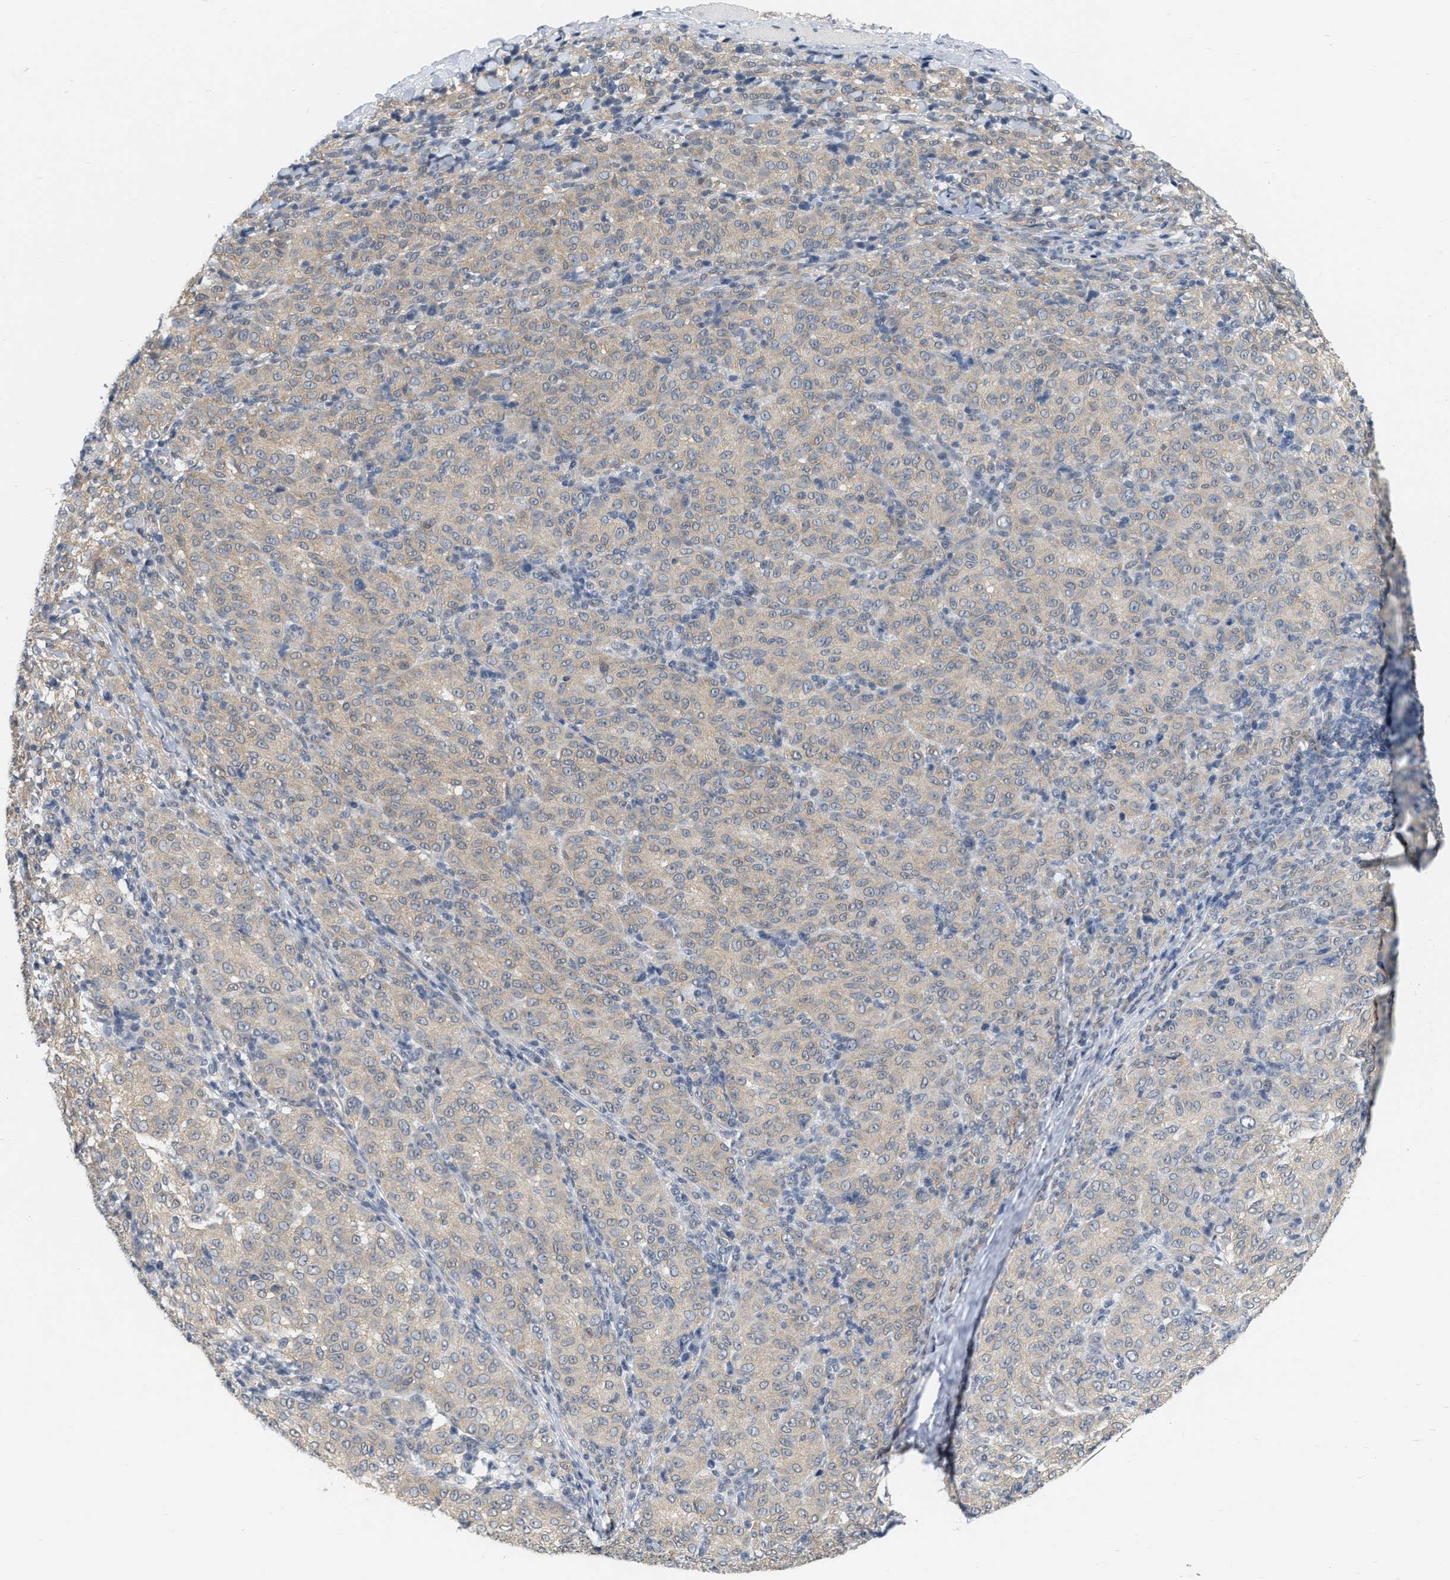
{"staining": {"intensity": "weak", "quantity": ">75%", "location": "cytoplasmic/membranous"}, "tissue": "melanoma", "cell_type": "Tumor cells", "image_type": "cancer", "snomed": [{"axis": "morphology", "description": "Malignant melanoma, NOS"}, {"axis": "topography", "description": "Skin"}], "caption": "Immunohistochemistry staining of malignant melanoma, which shows low levels of weak cytoplasmic/membranous positivity in about >75% of tumor cells indicating weak cytoplasmic/membranous protein positivity. The staining was performed using DAB (3,3'-diaminobenzidine) (brown) for protein detection and nuclei were counterstained in hematoxylin (blue).", "gene": "RUVBL1", "patient": {"sex": "female", "age": 72}}